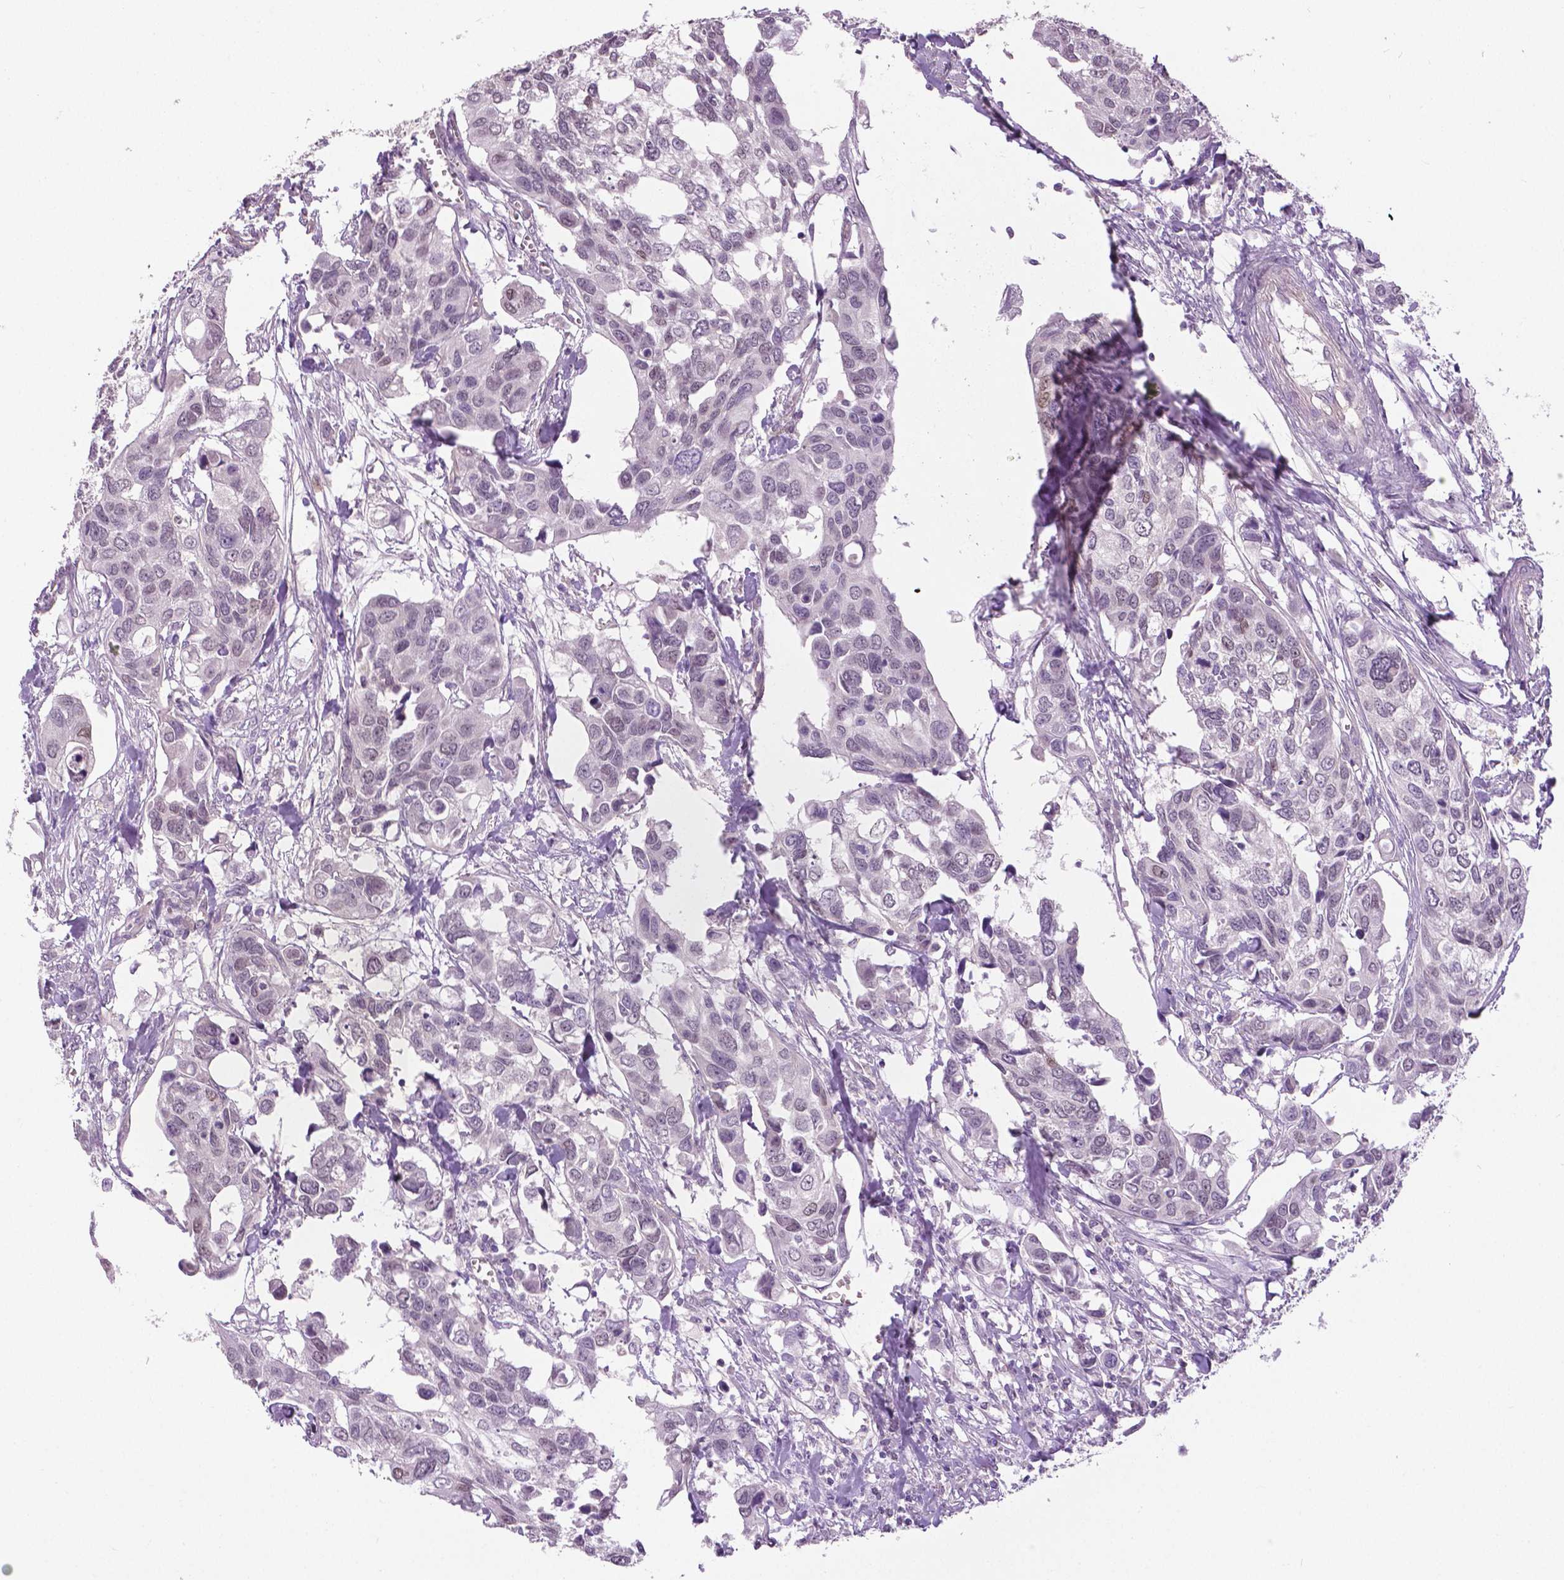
{"staining": {"intensity": "negative", "quantity": "none", "location": "none"}, "tissue": "urothelial cancer", "cell_type": "Tumor cells", "image_type": "cancer", "snomed": [{"axis": "morphology", "description": "Urothelial carcinoma, High grade"}, {"axis": "topography", "description": "Urinary bladder"}], "caption": "Urothelial carcinoma (high-grade) stained for a protein using immunohistochemistry (IHC) displays no staining tumor cells.", "gene": "FOXA1", "patient": {"sex": "male", "age": 60}}